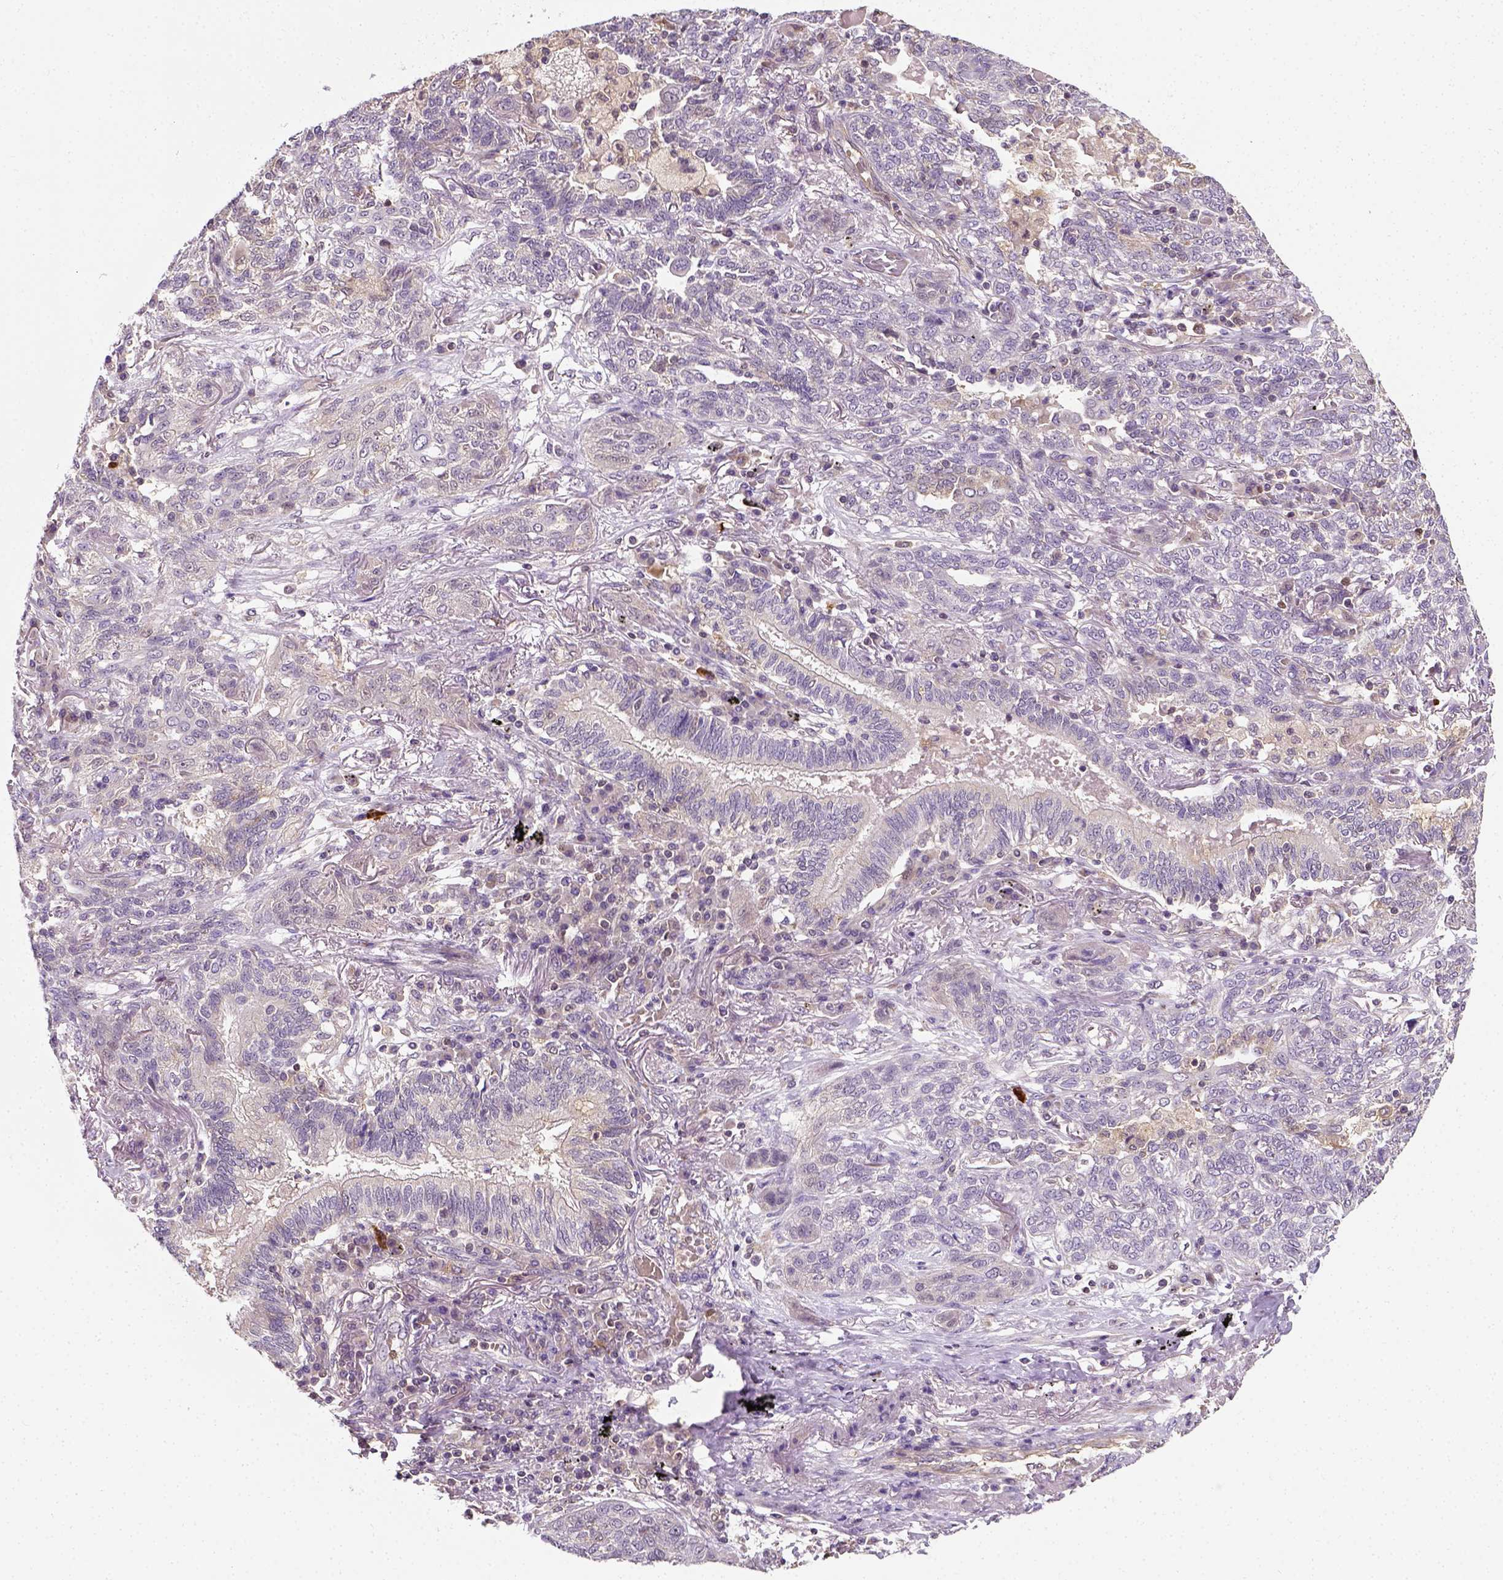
{"staining": {"intensity": "negative", "quantity": "none", "location": "none"}, "tissue": "lung cancer", "cell_type": "Tumor cells", "image_type": "cancer", "snomed": [{"axis": "morphology", "description": "Squamous cell carcinoma, NOS"}, {"axis": "topography", "description": "Lung"}], "caption": "An IHC image of lung cancer is shown. There is no staining in tumor cells of lung cancer.", "gene": "MATK", "patient": {"sex": "female", "age": 70}}